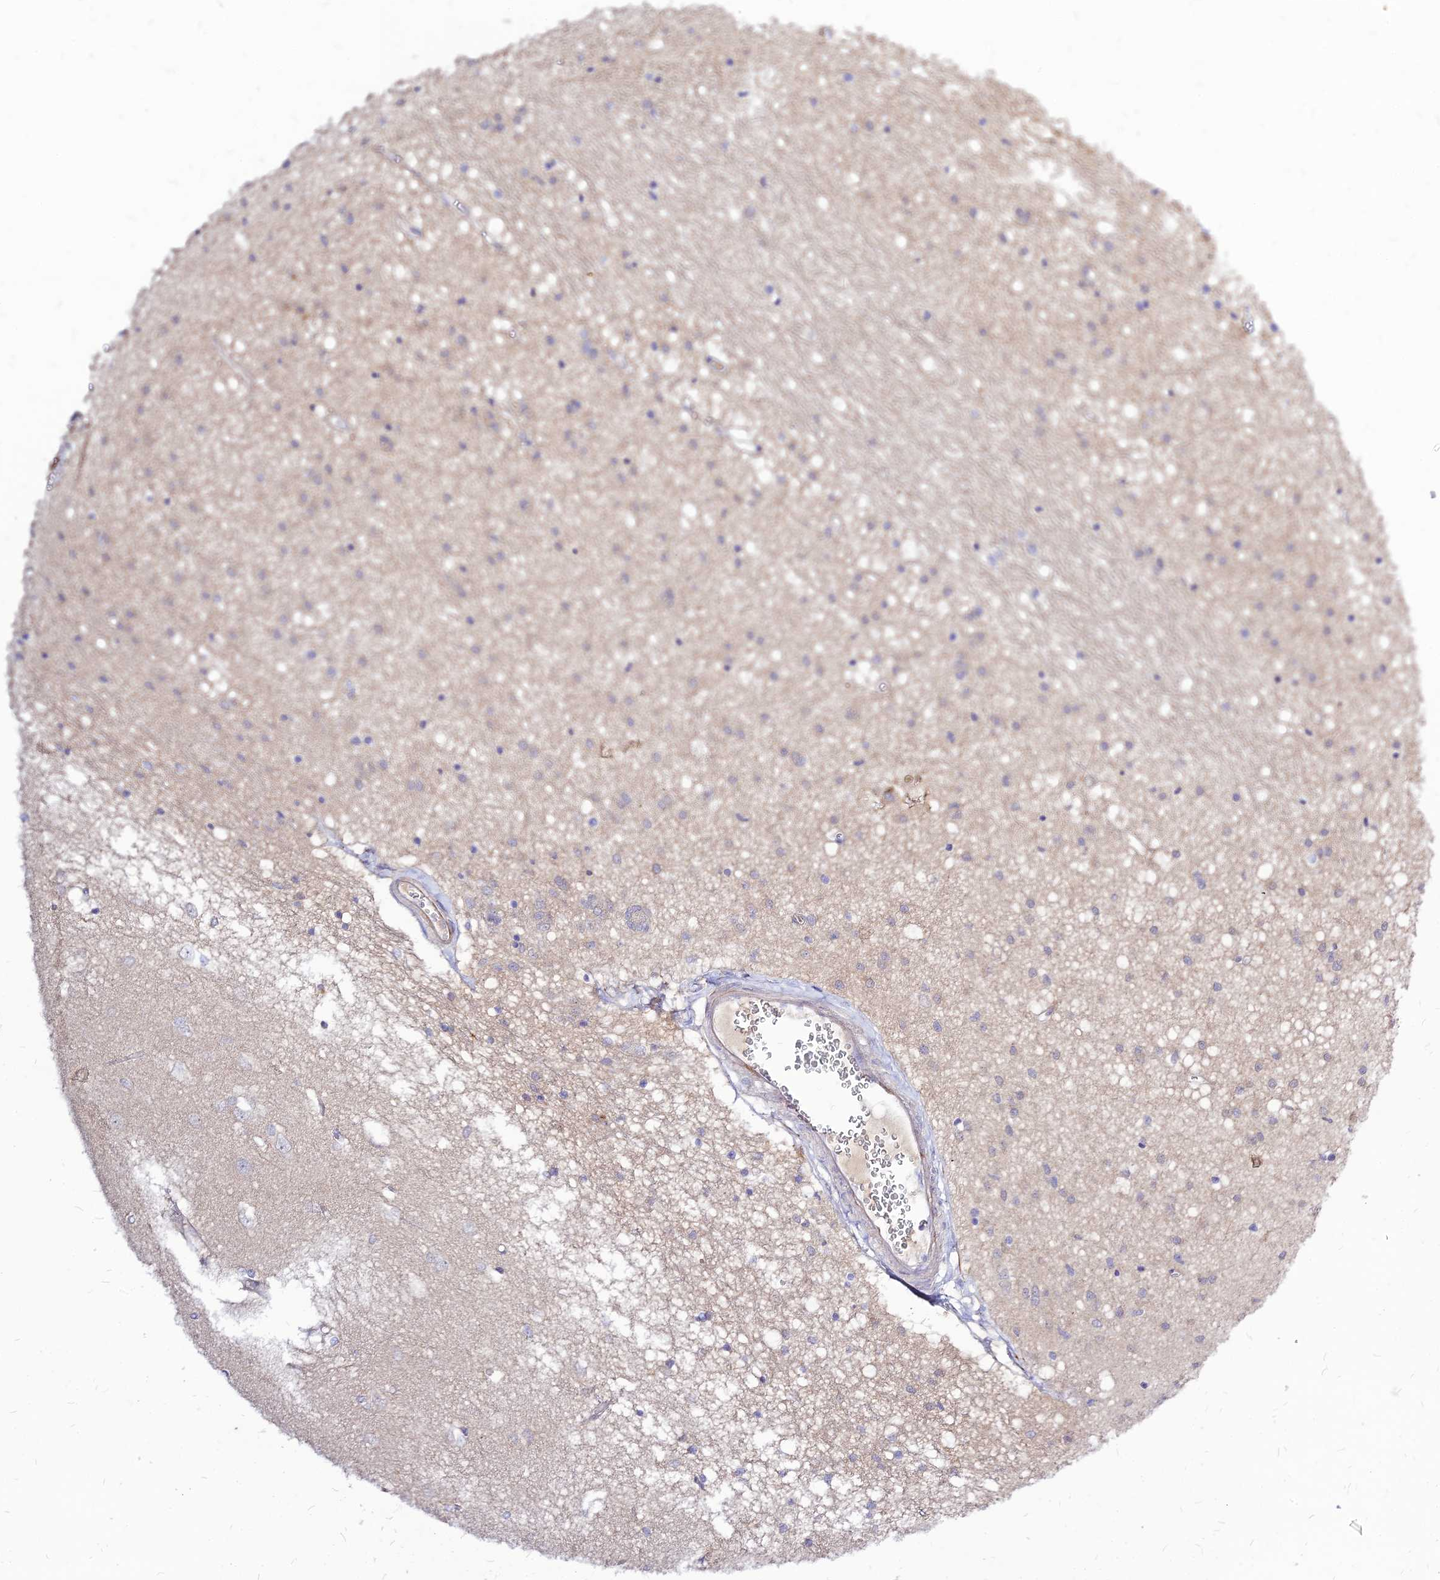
{"staining": {"intensity": "negative", "quantity": "none", "location": "none"}, "tissue": "caudate", "cell_type": "Glial cells", "image_type": "normal", "snomed": [{"axis": "morphology", "description": "Normal tissue, NOS"}, {"axis": "topography", "description": "Lateral ventricle wall"}], "caption": "Immunohistochemistry micrograph of normal human caudate stained for a protein (brown), which reveals no positivity in glial cells.", "gene": "CZIB", "patient": {"sex": "male", "age": 37}}